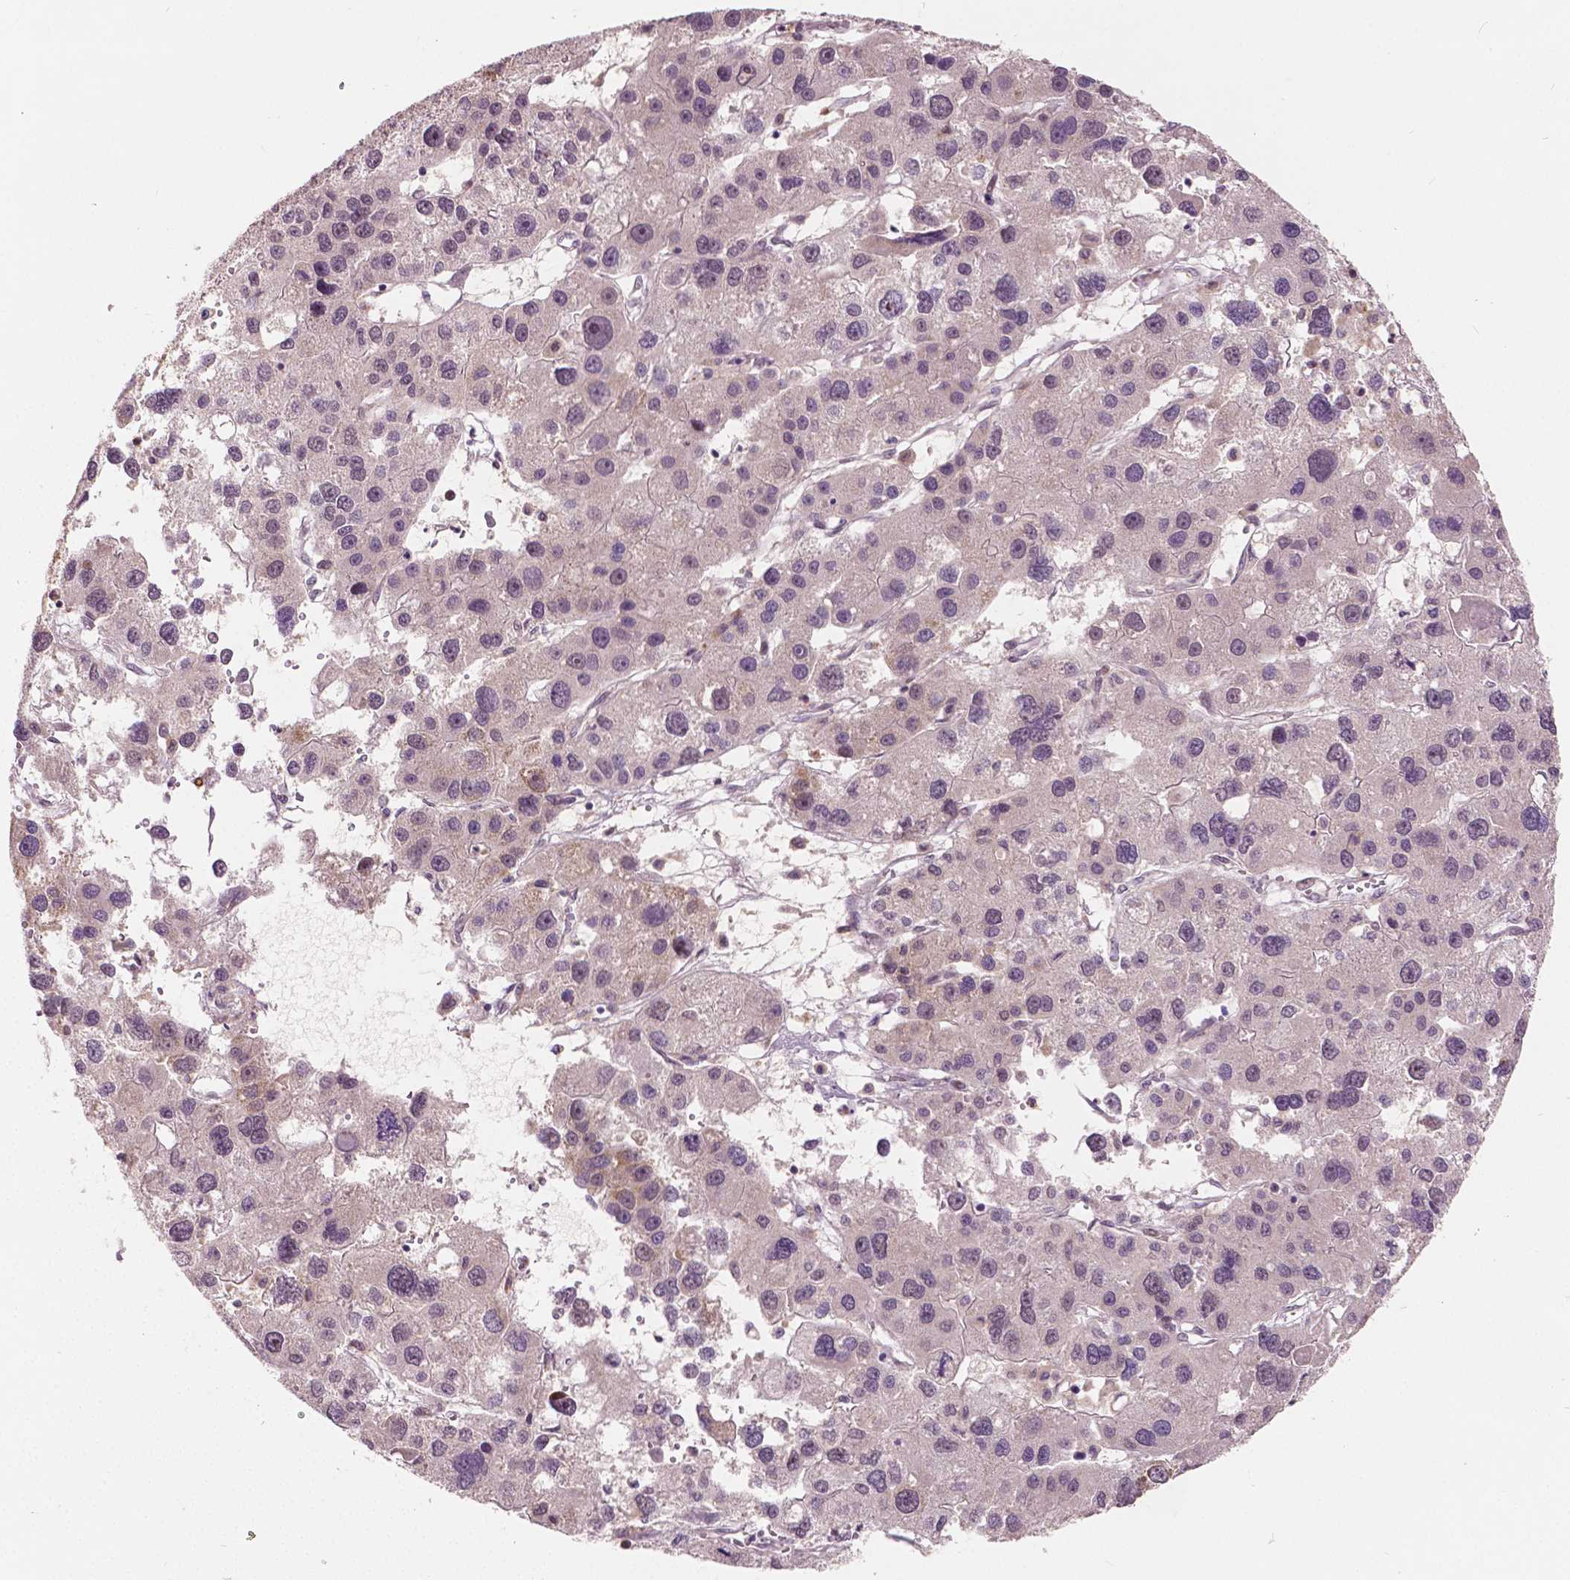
{"staining": {"intensity": "negative", "quantity": "none", "location": "none"}, "tissue": "liver cancer", "cell_type": "Tumor cells", "image_type": "cancer", "snomed": [{"axis": "morphology", "description": "Carcinoma, Hepatocellular, NOS"}, {"axis": "topography", "description": "Liver"}], "caption": "A histopathology image of hepatocellular carcinoma (liver) stained for a protein shows no brown staining in tumor cells. (DAB (3,3'-diaminobenzidine) immunohistochemistry (IHC) with hematoxylin counter stain).", "gene": "DLX6", "patient": {"sex": "male", "age": 73}}